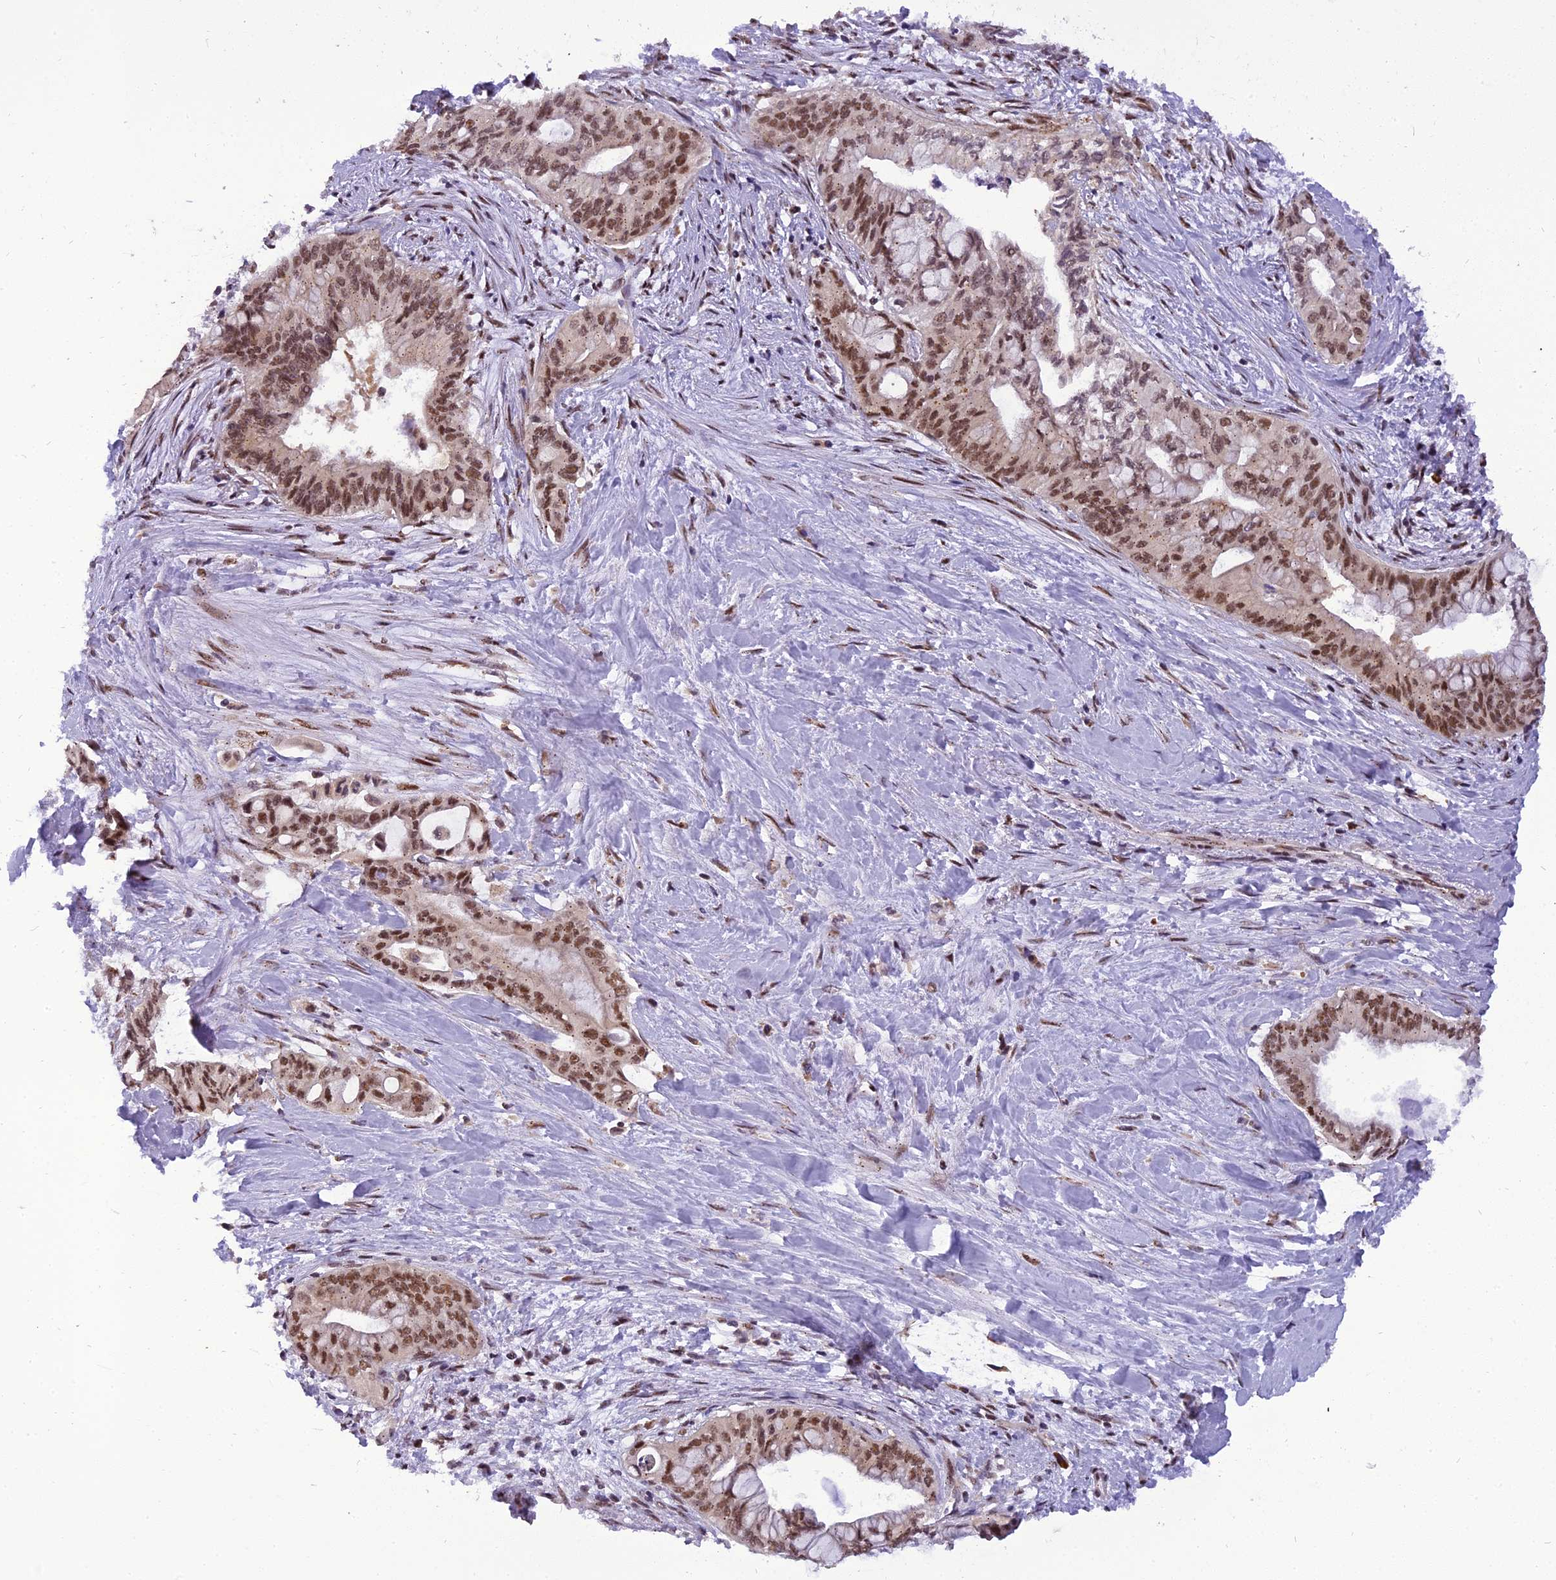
{"staining": {"intensity": "moderate", "quantity": ">75%", "location": "nuclear"}, "tissue": "pancreatic cancer", "cell_type": "Tumor cells", "image_type": "cancer", "snomed": [{"axis": "morphology", "description": "Adenocarcinoma, NOS"}, {"axis": "topography", "description": "Pancreas"}], "caption": "Brown immunohistochemical staining in human pancreatic adenocarcinoma shows moderate nuclear expression in about >75% of tumor cells.", "gene": "IRF2BP1", "patient": {"sex": "male", "age": 46}}